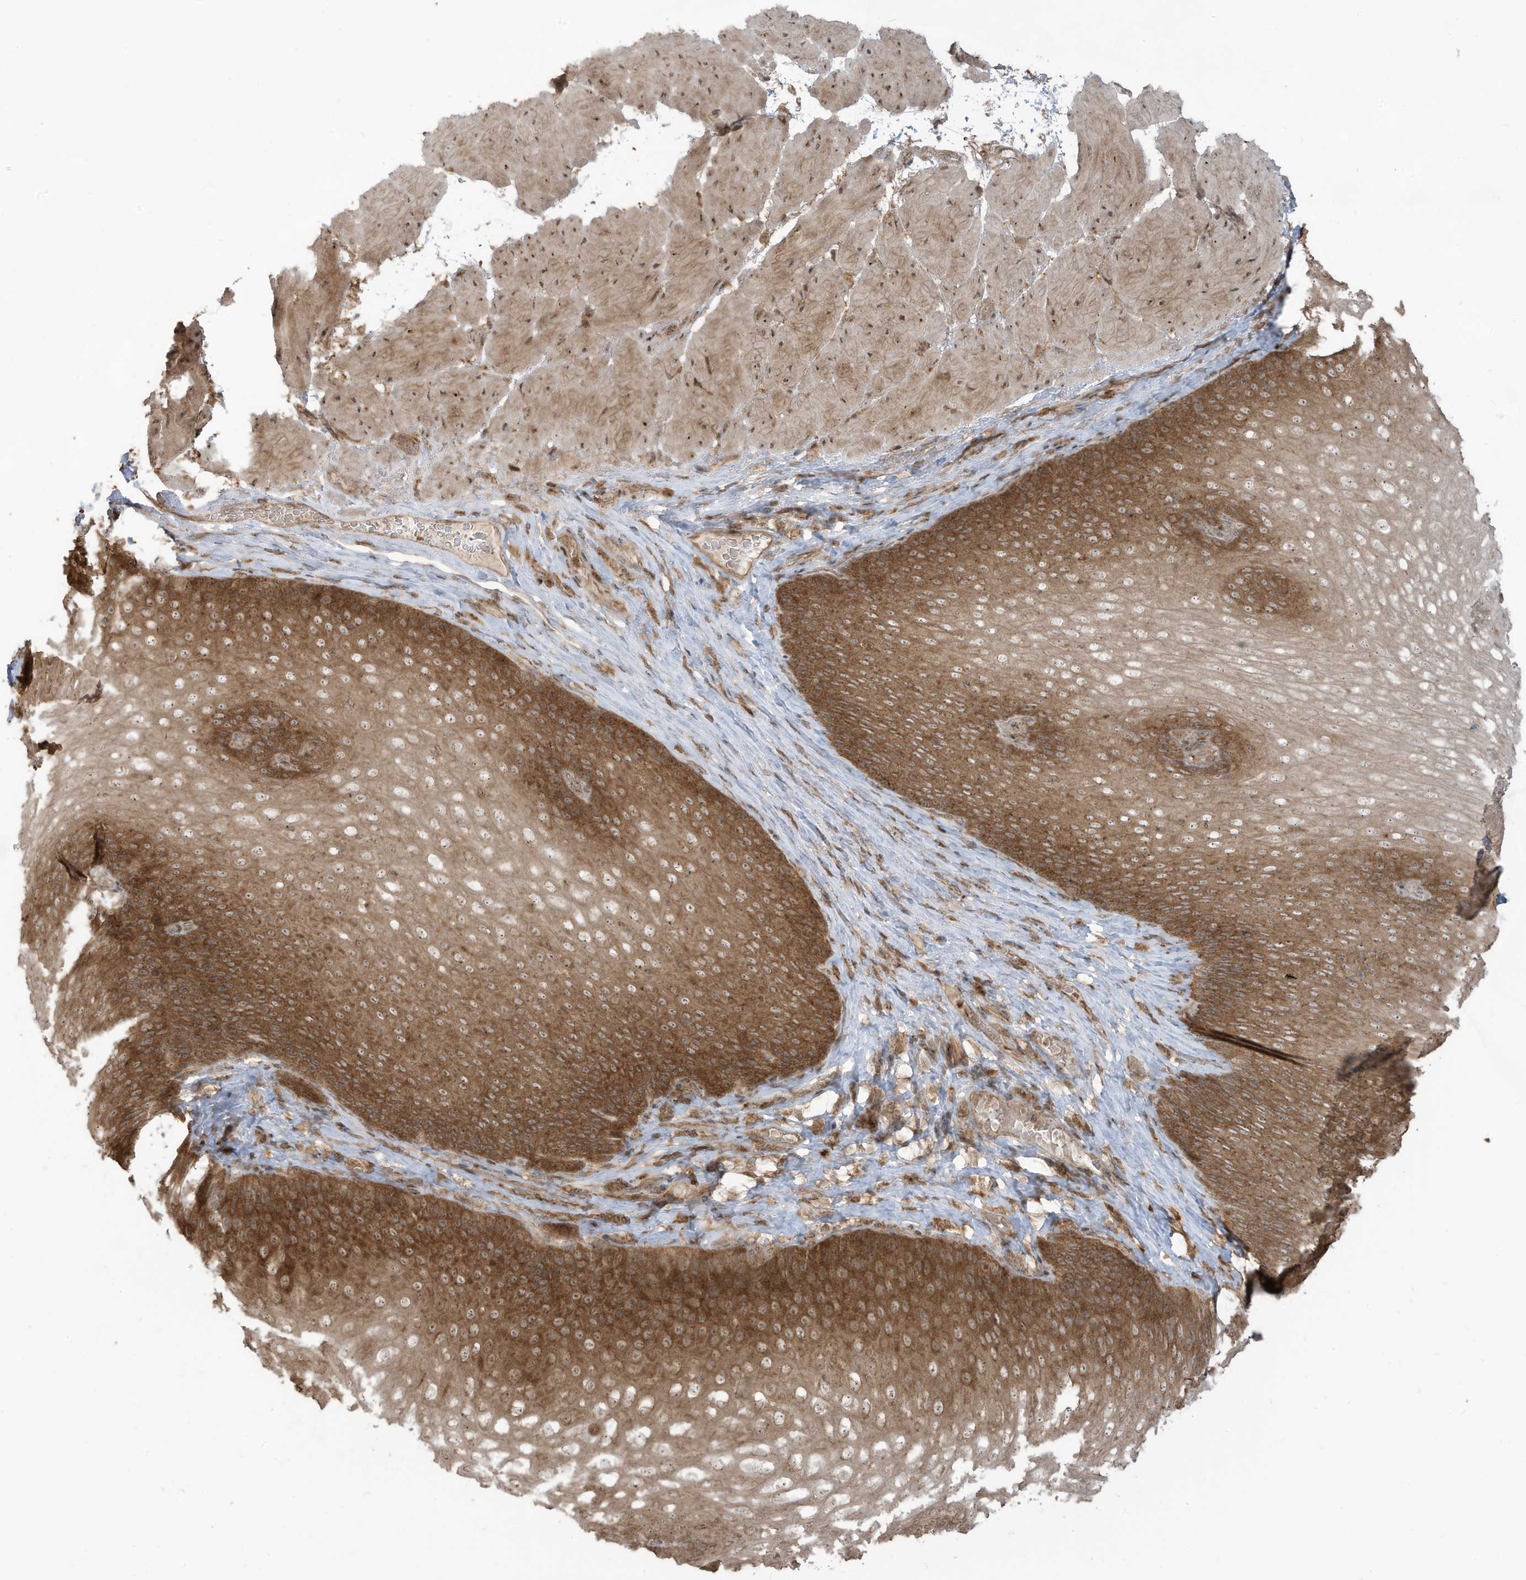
{"staining": {"intensity": "moderate", "quantity": ">75%", "location": "cytoplasmic/membranous,nuclear"}, "tissue": "esophagus", "cell_type": "Squamous epithelial cells", "image_type": "normal", "snomed": [{"axis": "morphology", "description": "Normal tissue, NOS"}, {"axis": "topography", "description": "Esophagus"}], "caption": "Protein positivity by immunohistochemistry shows moderate cytoplasmic/membranous,nuclear expression in about >75% of squamous epithelial cells in benign esophagus.", "gene": "CARF", "patient": {"sex": "female", "age": 66}}